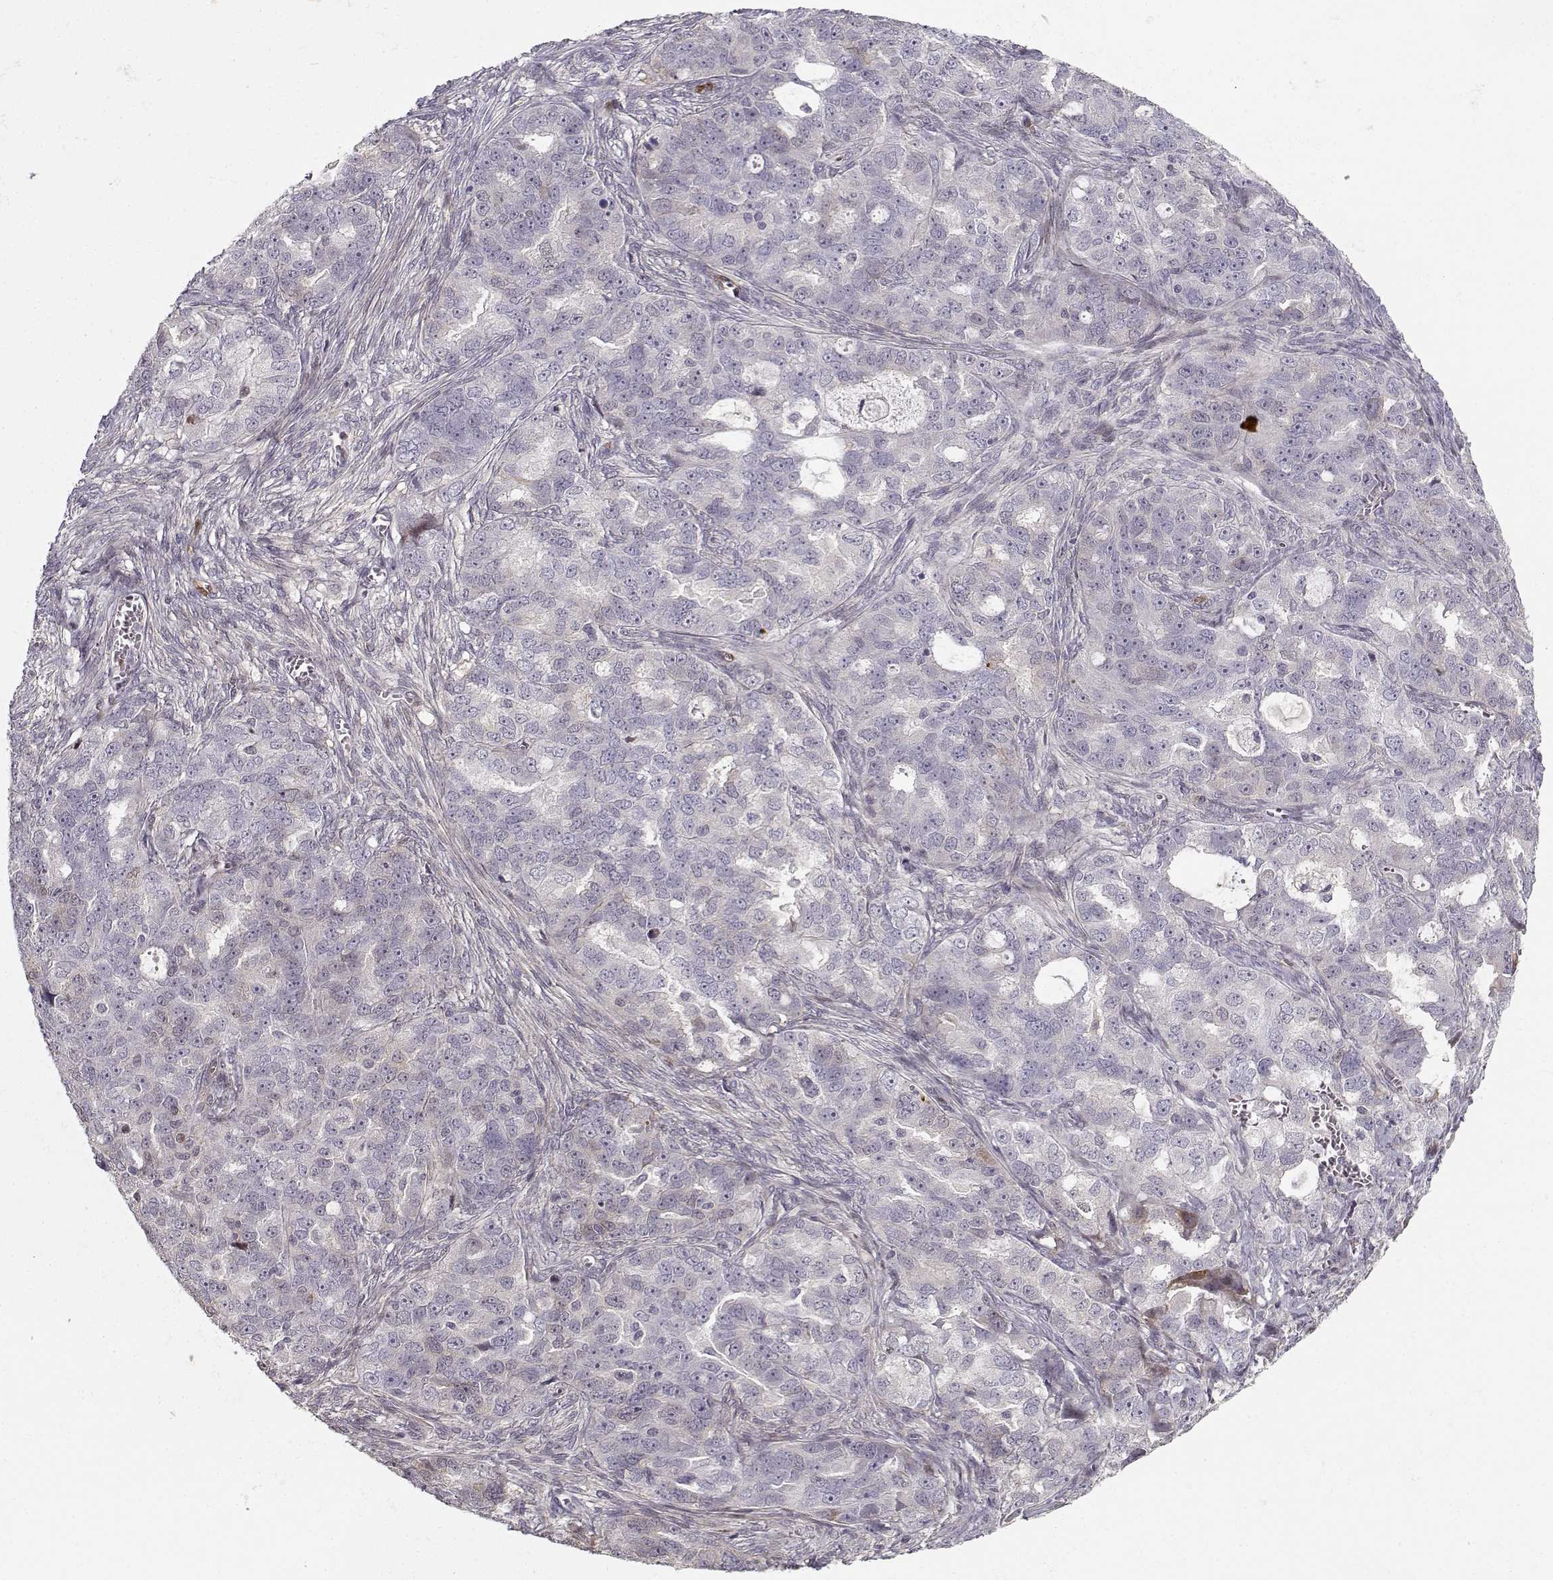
{"staining": {"intensity": "negative", "quantity": "none", "location": "none"}, "tissue": "ovarian cancer", "cell_type": "Tumor cells", "image_type": "cancer", "snomed": [{"axis": "morphology", "description": "Cystadenocarcinoma, serous, NOS"}, {"axis": "topography", "description": "Ovary"}], "caption": "Tumor cells are negative for protein expression in human serous cystadenocarcinoma (ovarian). (Brightfield microscopy of DAB (3,3'-diaminobenzidine) immunohistochemistry (IHC) at high magnification).", "gene": "RGS9BP", "patient": {"sex": "female", "age": 51}}